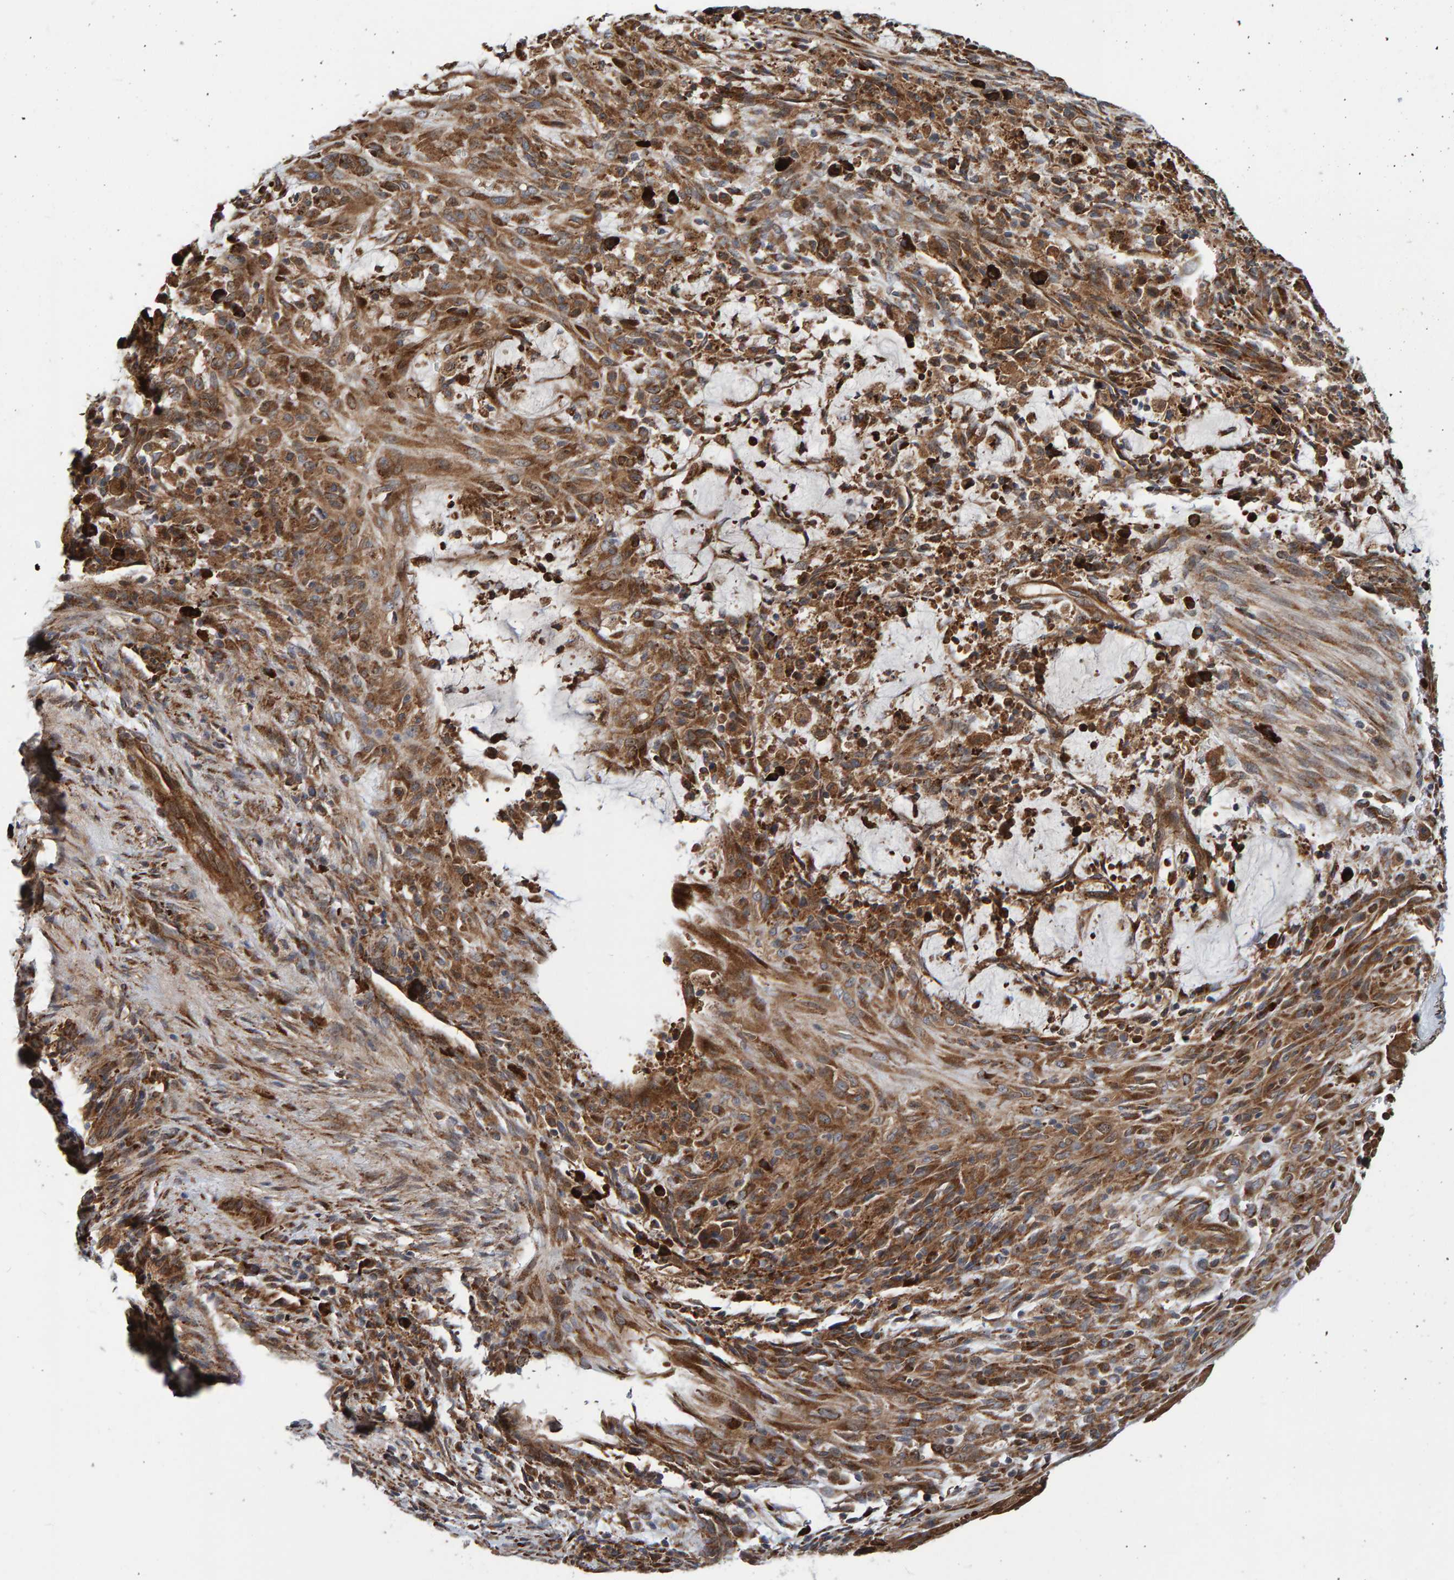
{"staining": {"intensity": "moderate", "quantity": ">75%", "location": "cytoplasmic/membranous"}, "tissue": "liver cancer", "cell_type": "Tumor cells", "image_type": "cancer", "snomed": [{"axis": "morphology", "description": "Normal tissue, NOS"}, {"axis": "morphology", "description": "Cholangiocarcinoma"}, {"axis": "topography", "description": "Liver"}, {"axis": "topography", "description": "Peripheral nerve tissue"}], "caption": "Brown immunohistochemical staining in liver cancer exhibits moderate cytoplasmic/membranous staining in about >75% of tumor cells.", "gene": "KIAA0753", "patient": {"sex": "female", "age": 73}}